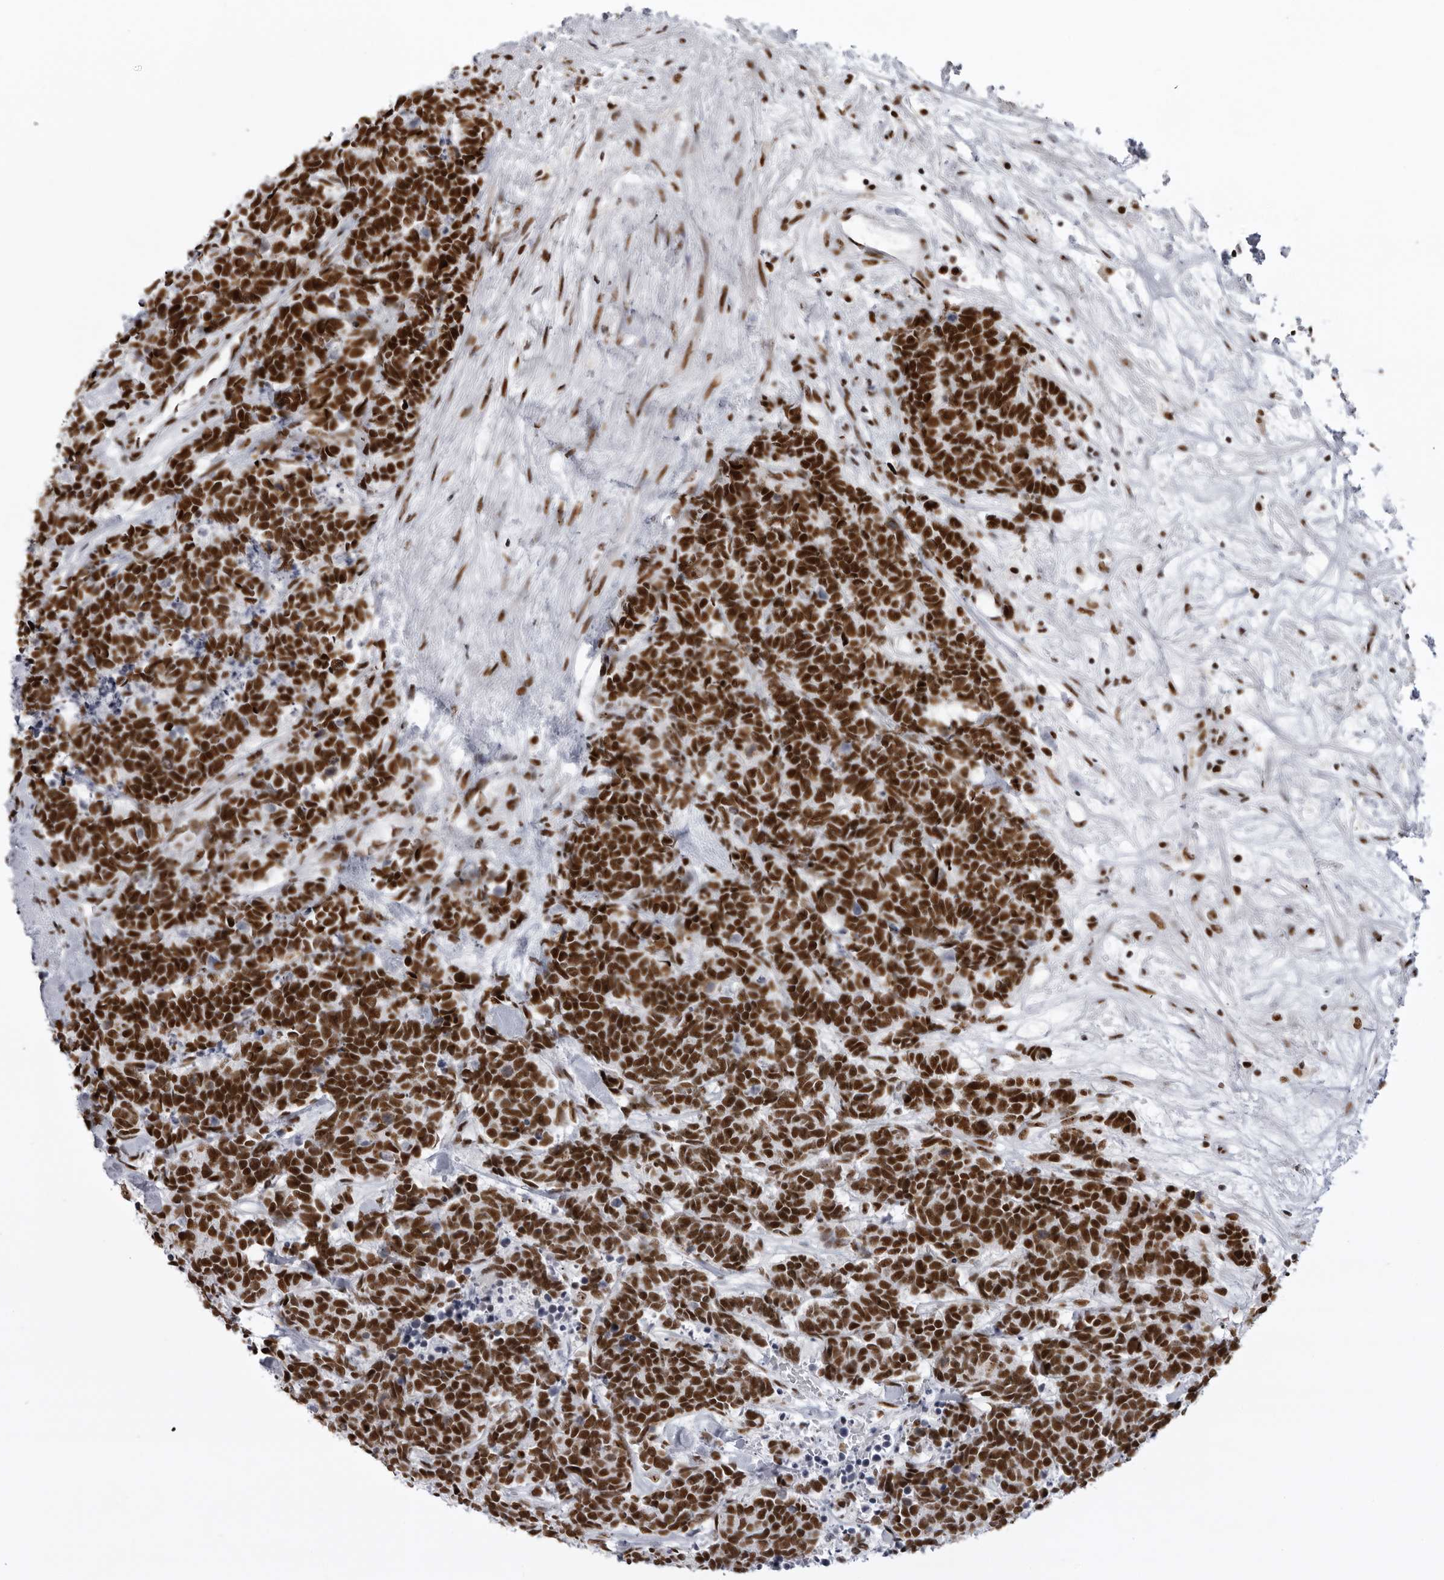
{"staining": {"intensity": "strong", "quantity": ">75%", "location": "nuclear"}, "tissue": "carcinoid", "cell_type": "Tumor cells", "image_type": "cancer", "snomed": [{"axis": "morphology", "description": "Carcinoma, NOS"}, {"axis": "morphology", "description": "Carcinoid, malignant, NOS"}, {"axis": "topography", "description": "Urinary bladder"}], "caption": "Human carcinoid stained with a protein marker exhibits strong staining in tumor cells.", "gene": "DHX9", "patient": {"sex": "male", "age": 57}}